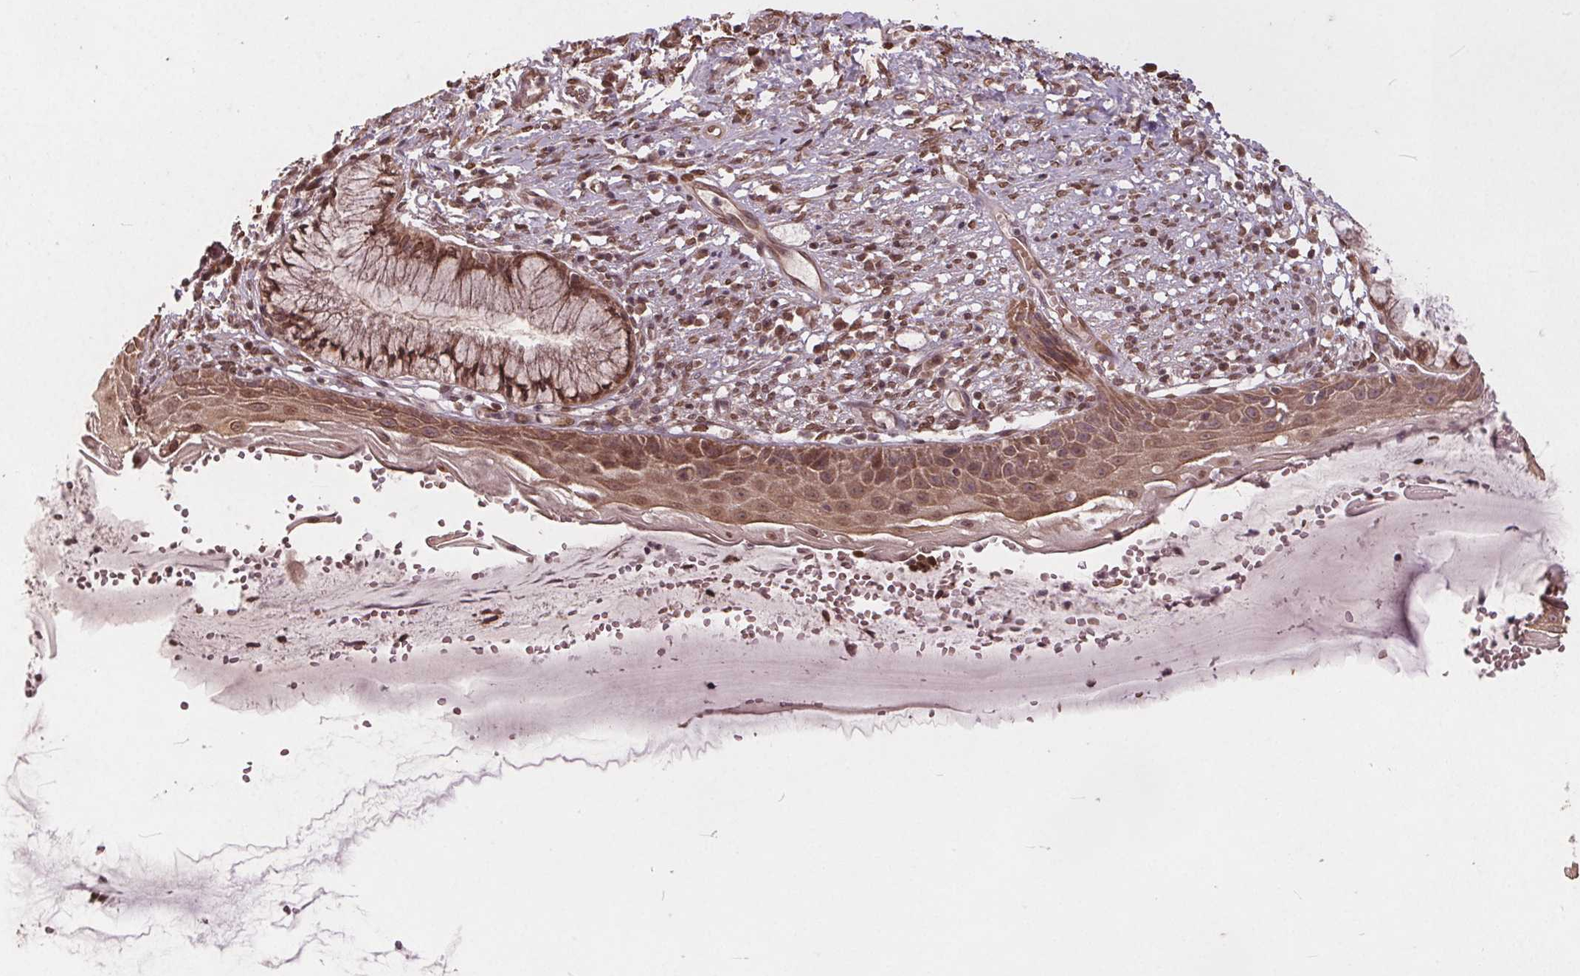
{"staining": {"intensity": "strong", "quantity": ">75%", "location": "cytoplasmic/membranous,nuclear"}, "tissue": "cervix", "cell_type": "Glandular cells", "image_type": "normal", "snomed": [{"axis": "morphology", "description": "Normal tissue, NOS"}, {"axis": "topography", "description": "Cervix"}], "caption": "A micrograph of cervix stained for a protein shows strong cytoplasmic/membranous,nuclear brown staining in glandular cells. (DAB (3,3'-diaminobenzidine) IHC, brown staining for protein, blue staining for nuclei).", "gene": "HIF1AN", "patient": {"sex": "female", "age": 37}}